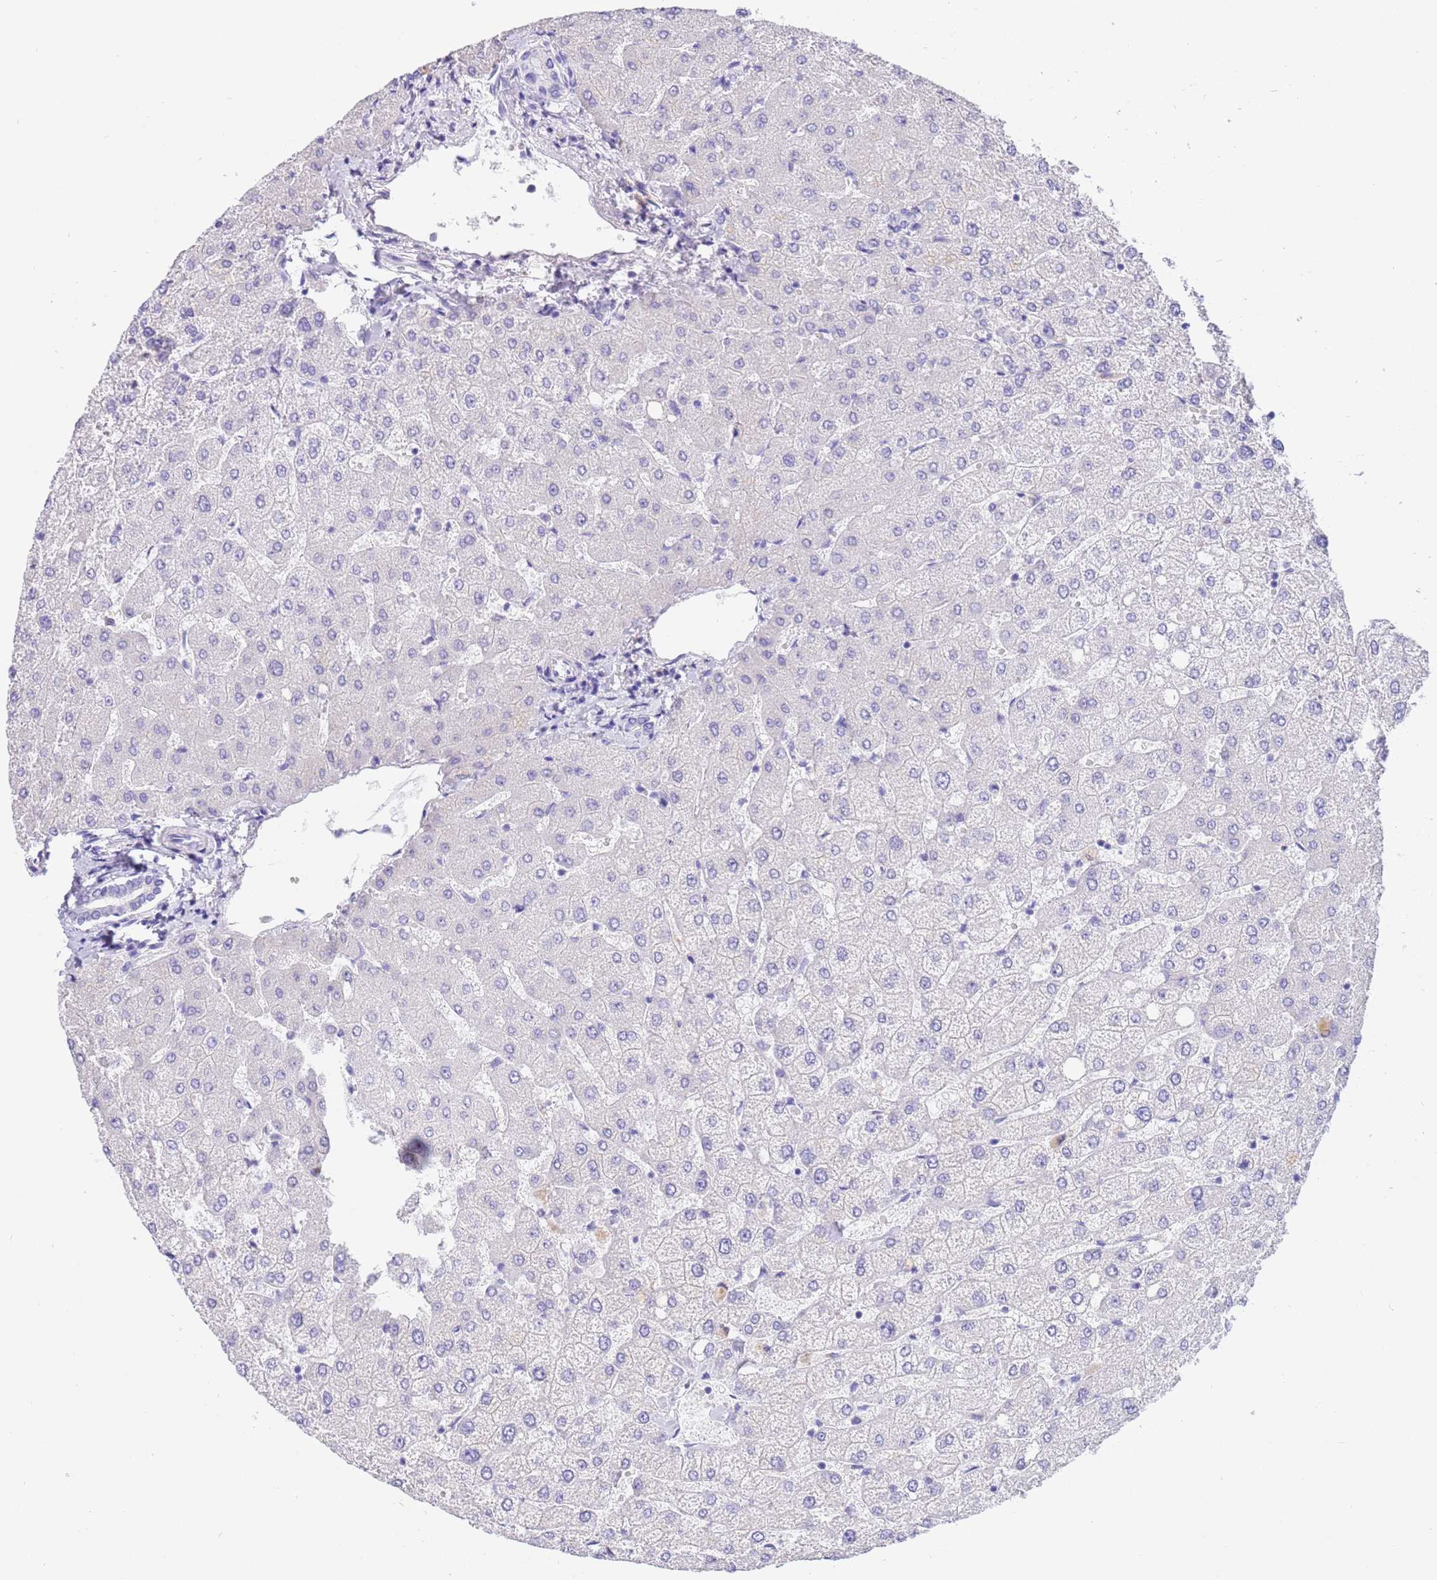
{"staining": {"intensity": "negative", "quantity": "none", "location": "none"}, "tissue": "liver", "cell_type": "Cholangiocytes", "image_type": "normal", "snomed": [{"axis": "morphology", "description": "Normal tissue, NOS"}, {"axis": "topography", "description": "Liver"}], "caption": "Cholangiocytes show no significant protein positivity in normal liver.", "gene": "CPB1", "patient": {"sex": "female", "age": 54}}